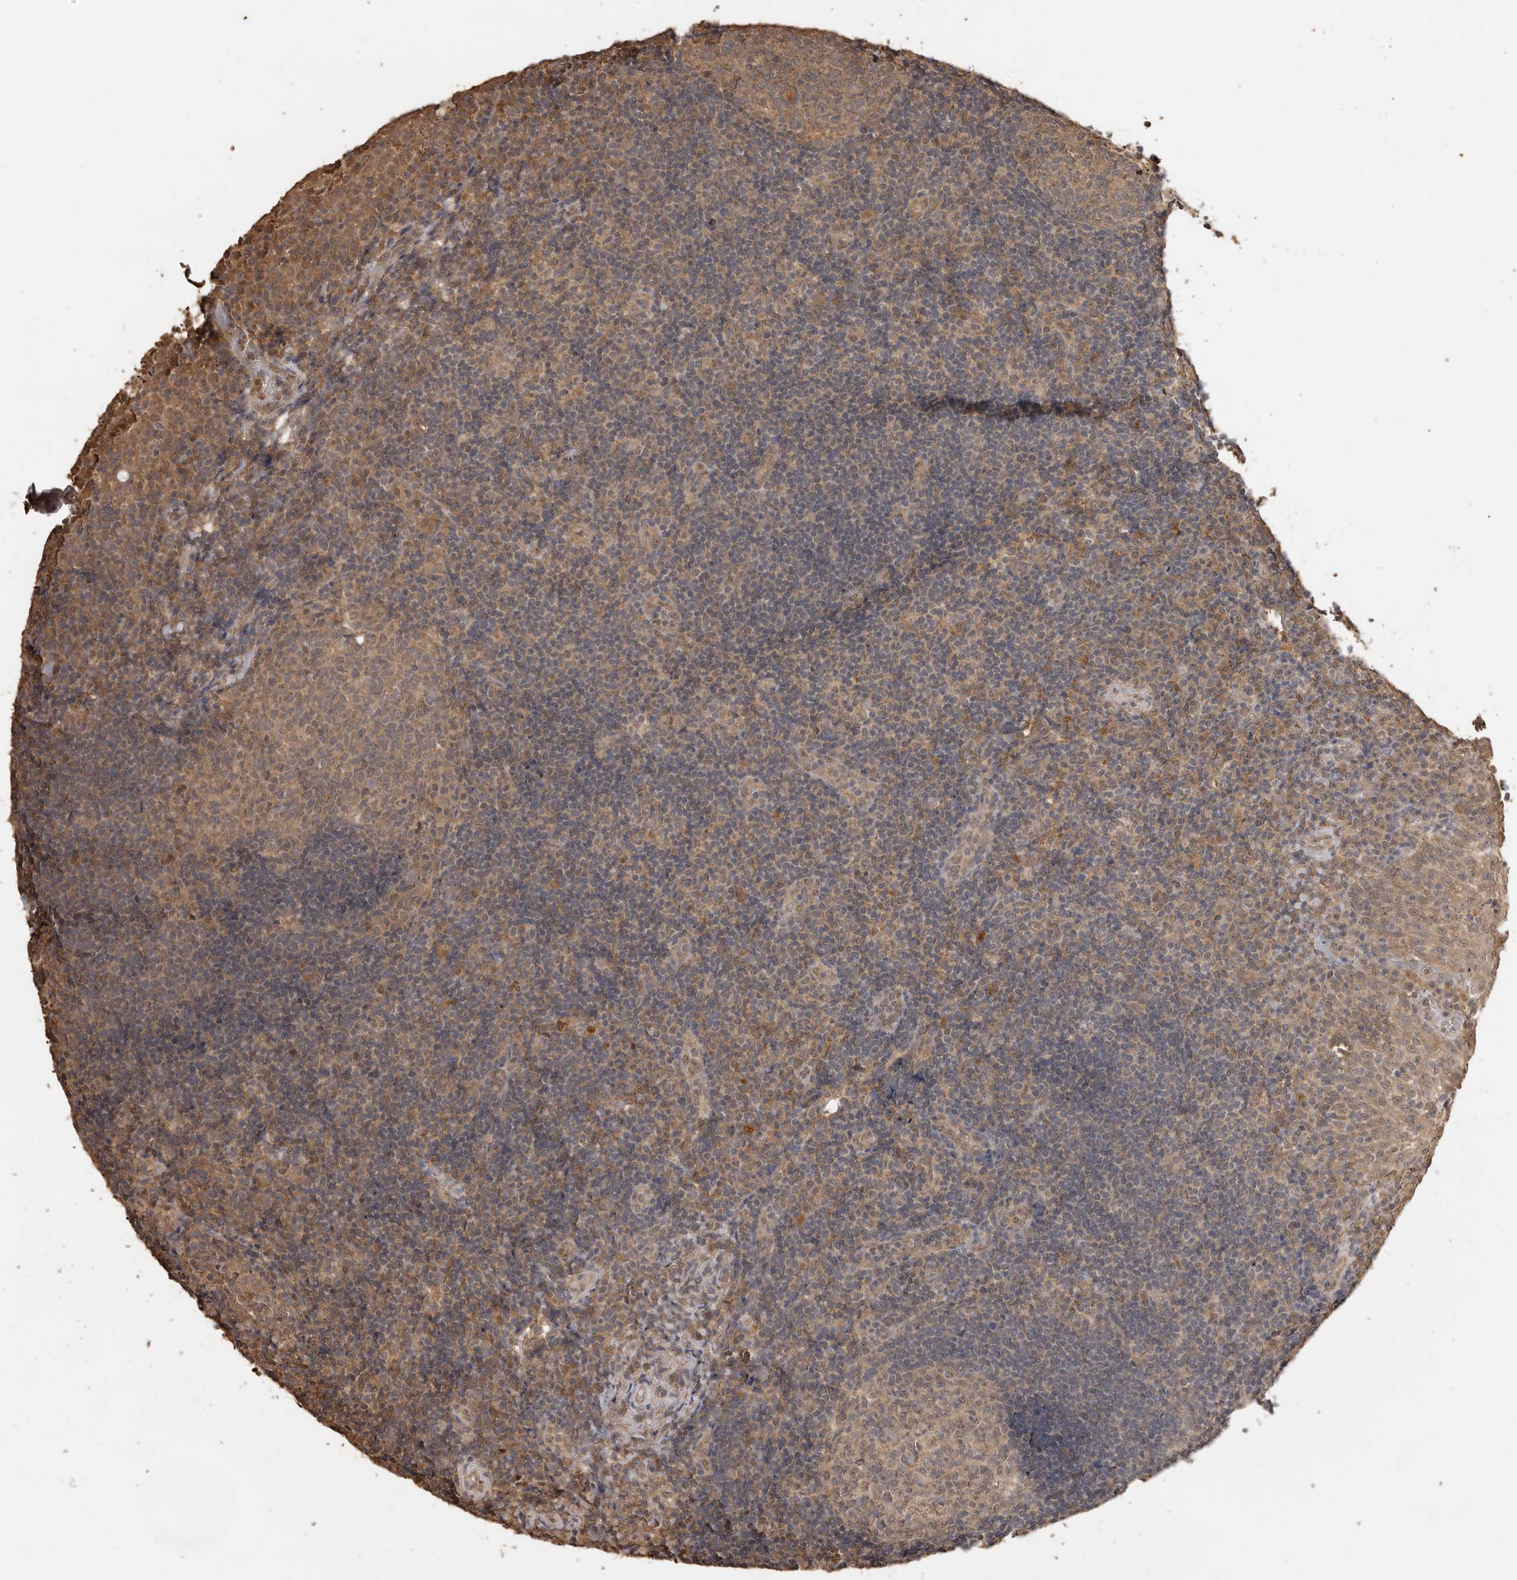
{"staining": {"intensity": "moderate", "quantity": ">75%", "location": "cytoplasmic/membranous"}, "tissue": "tonsil", "cell_type": "Germinal center cells", "image_type": "normal", "snomed": [{"axis": "morphology", "description": "Normal tissue, NOS"}, {"axis": "topography", "description": "Tonsil"}], "caption": "This histopathology image reveals unremarkable tonsil stained with IHC to label a protein in brown. The cytoplasmic/membranous of germinal center cells show moderate positivity for the protein. Nuclei are counter-stained blue.", "gene": "JAG2", "patient": {"sex": "female", "age": 40}}